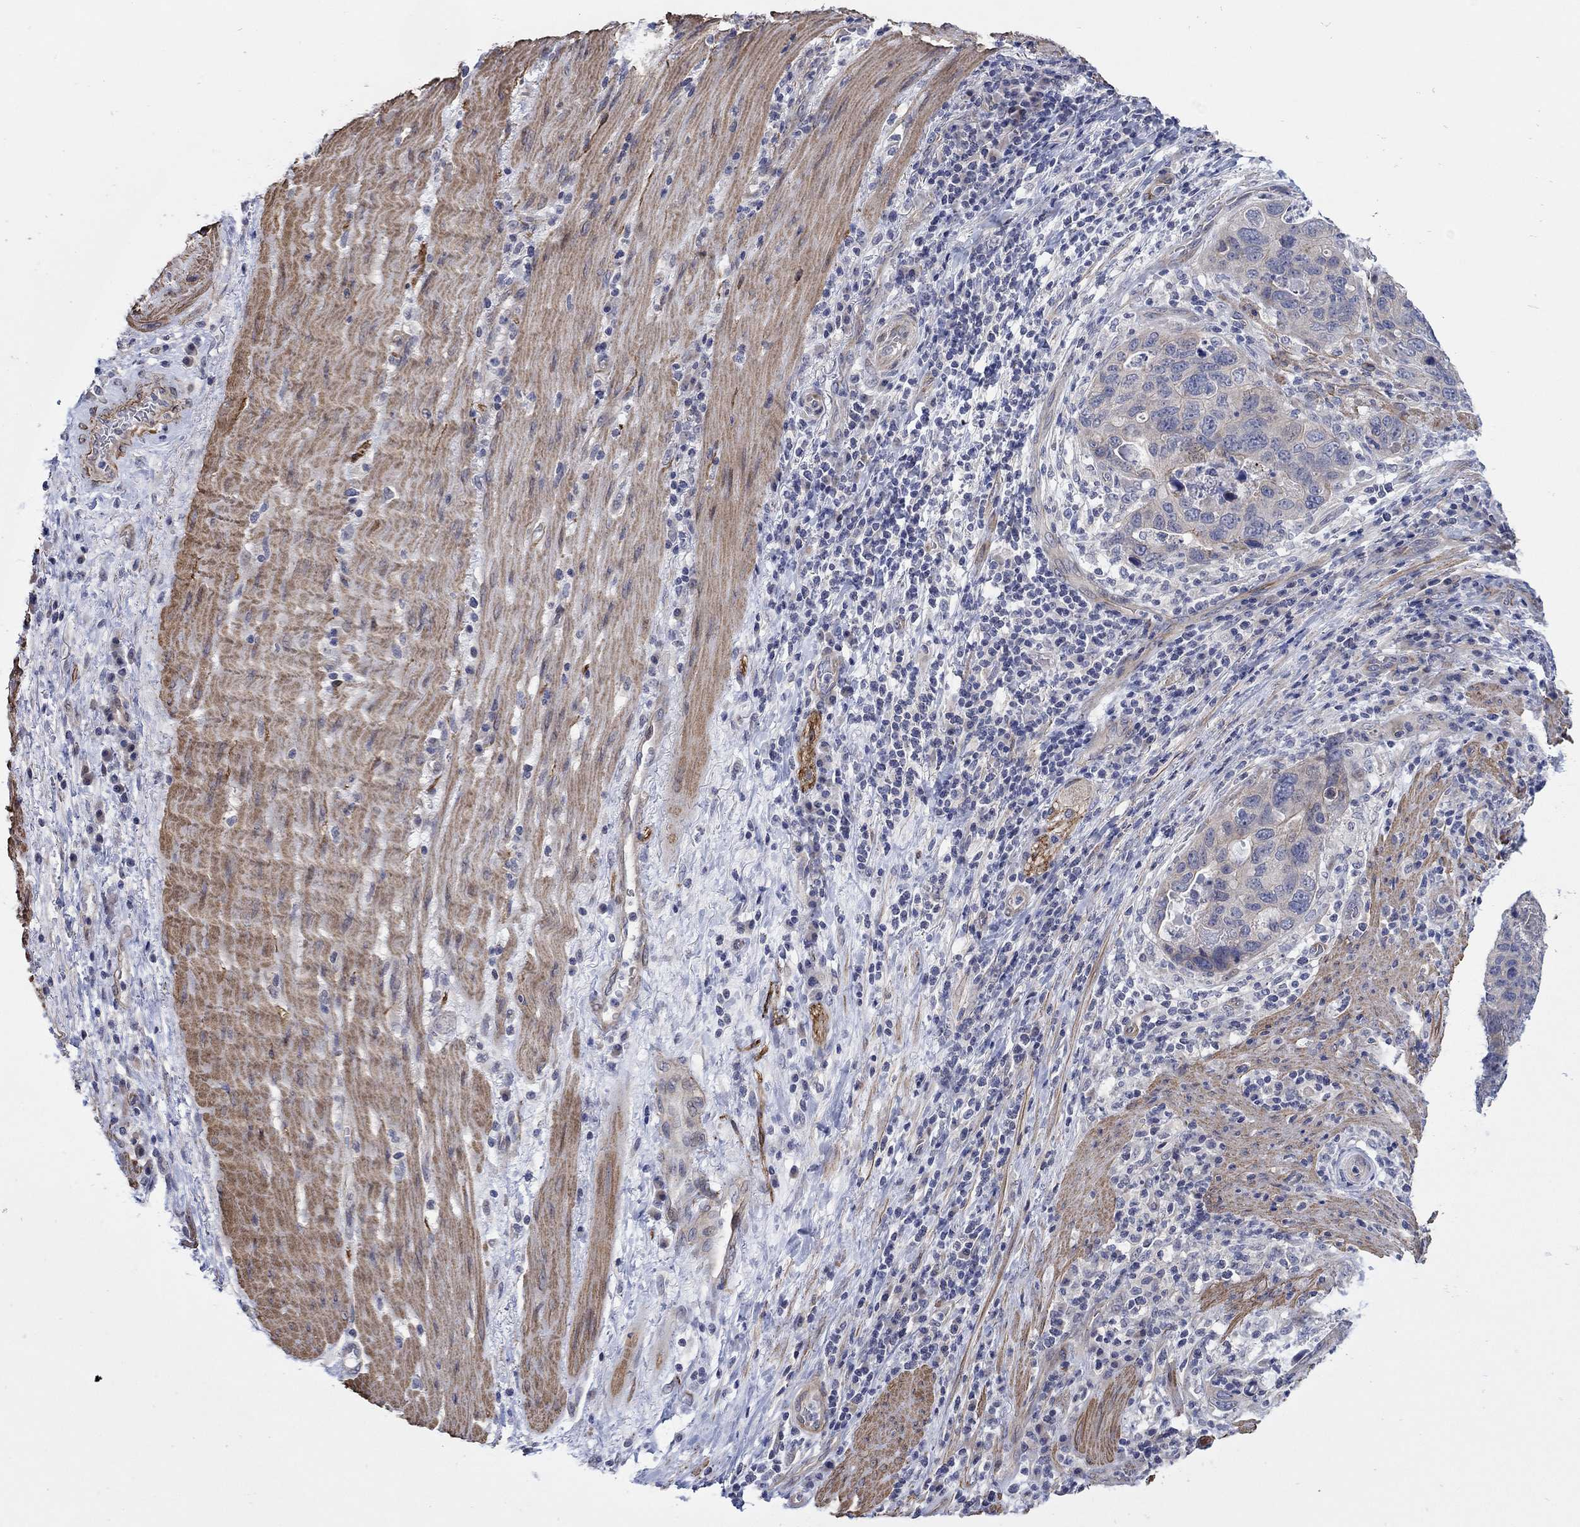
{"staining": {"intensity": "weak", "quantity": "<25%", "location": "cytoplasmic/membranous"}, "tissue": "stomach cancer", "cell_type": "Tumor cells", "image_type": "cancer", "snomed": [{"axis": "morphology", "description": "Adenocarcinoma, NOS"}, {"axis": "topography", "description": "Stomach"}], "caption": "DAB (3,3'-diaminobenzidine) immunohistochemical staining of human stomach cancer shows no significant positivity in tumor cells. The staining is performed using DAB brown chromogen with nuclei counter-stained in using hematoxylin.", "gene": "SCN7A", "patient": {"sex": "male", "age": 54}}